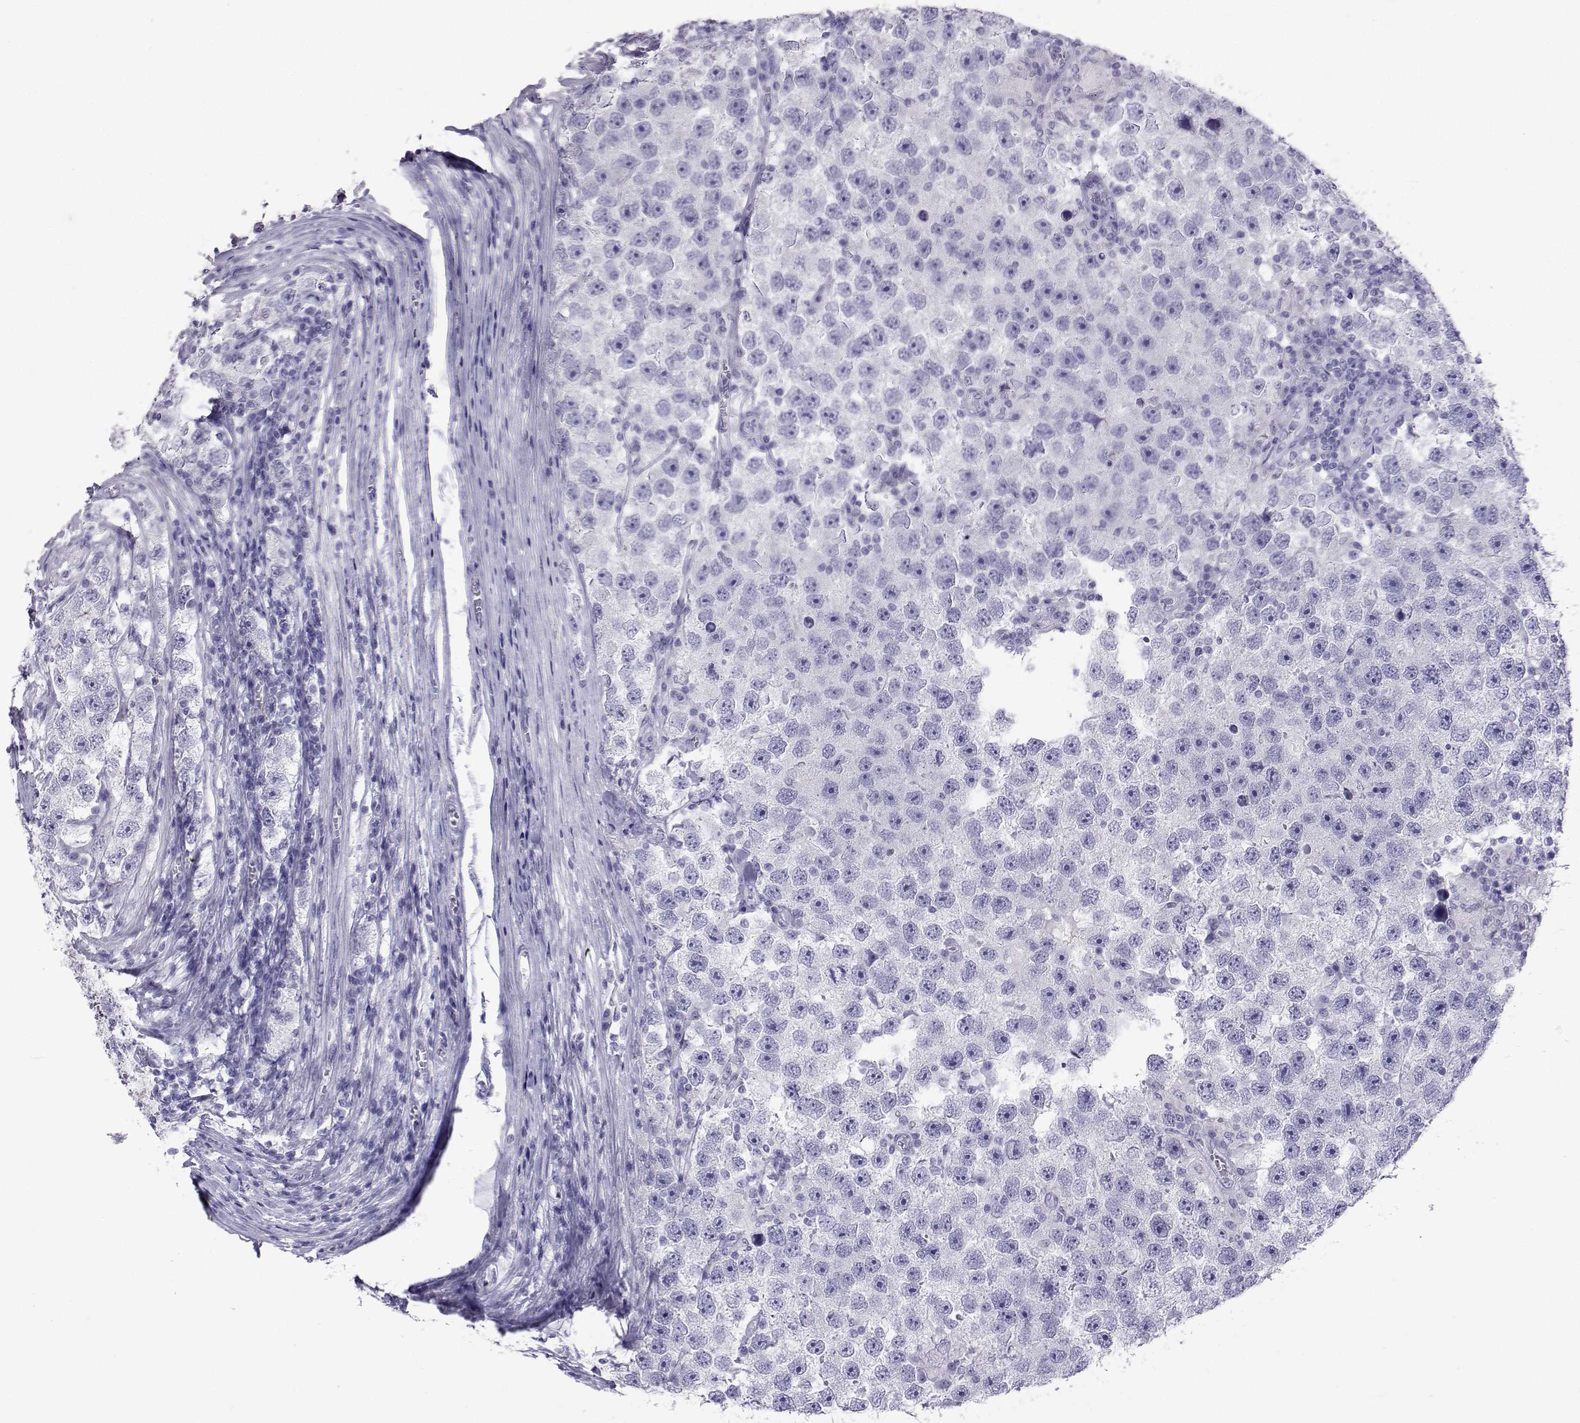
{"staining": {"intensity": "negative", "quantity": "none", "location": "none"}, "tissue": "testis cancer", "cell_type": "Tumor cells", "image_type": "cancer", "snomed": [{"axis": "morphology", "description": "Seminoma, NOS"}, {"axis": "topography", "description": "Testis"}], "caption": "Micrograph shows no protein expression in tumor cells of testis seminoma tissue.", "gene": "PLIN4", "patient": {"sex": "male", "age": 26}}